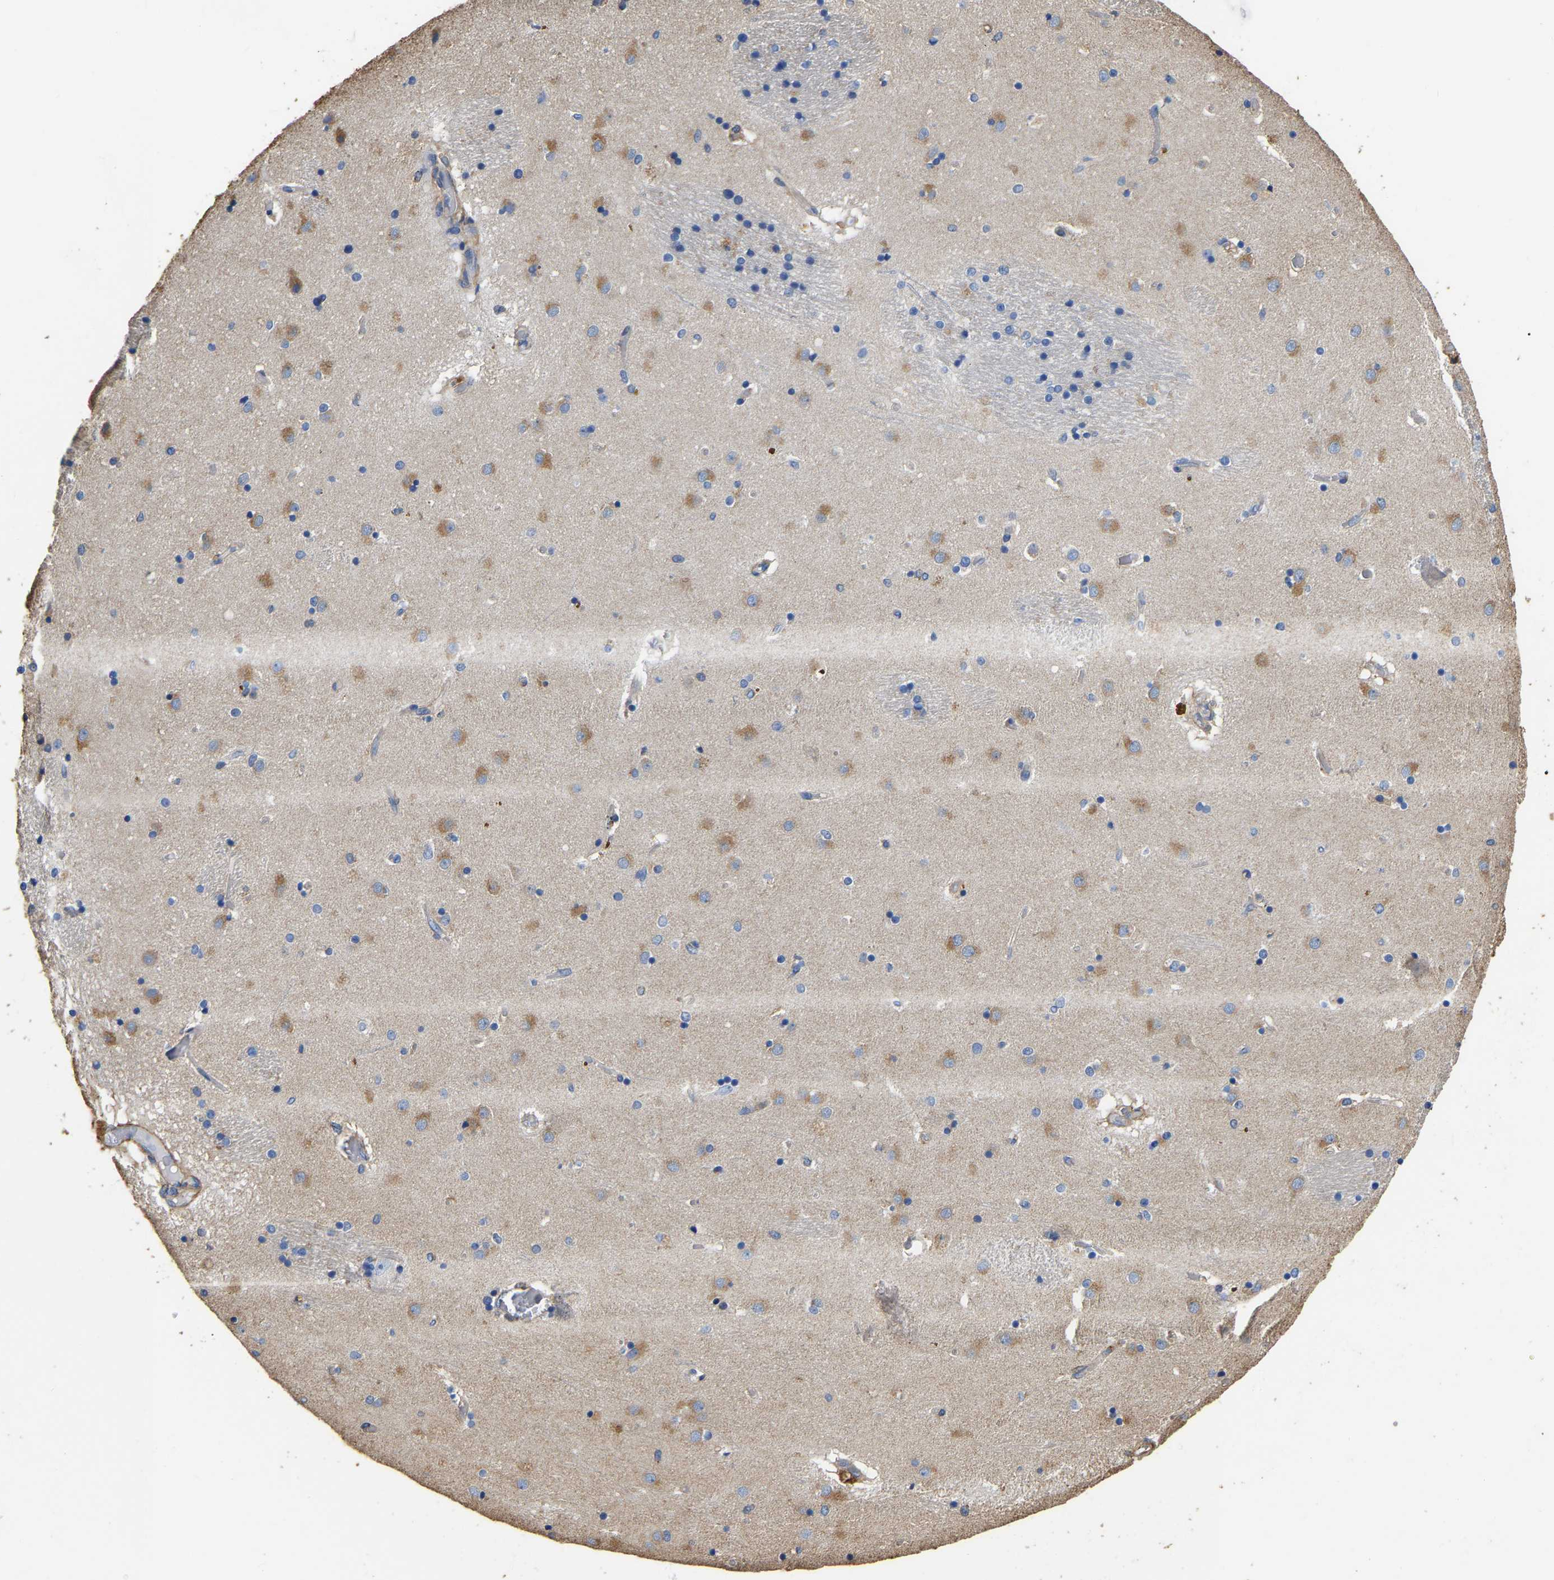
{"staining": {"intensity": "moderate", "quantity": "<25%", "location": "cytoplasmic/membranous"}, "tissue": "caudate", "cell_type": "Glial cells", "image_type": "normal", "snomed": [{"axis": "morphology", "description": "Normal tissue, NOS"}, {"axis": "topography", "description": "Lateral ventricle wall"}], "caption": "Caudate stained with IHC reveals moderate cytoplasmic/membranous positivity in about <25% of glial cells. (DAB = brown stain, brightfield microscopy at high magnification).", "gene": "ARMT1", "patient": {"sex": "male", "age": 70}}